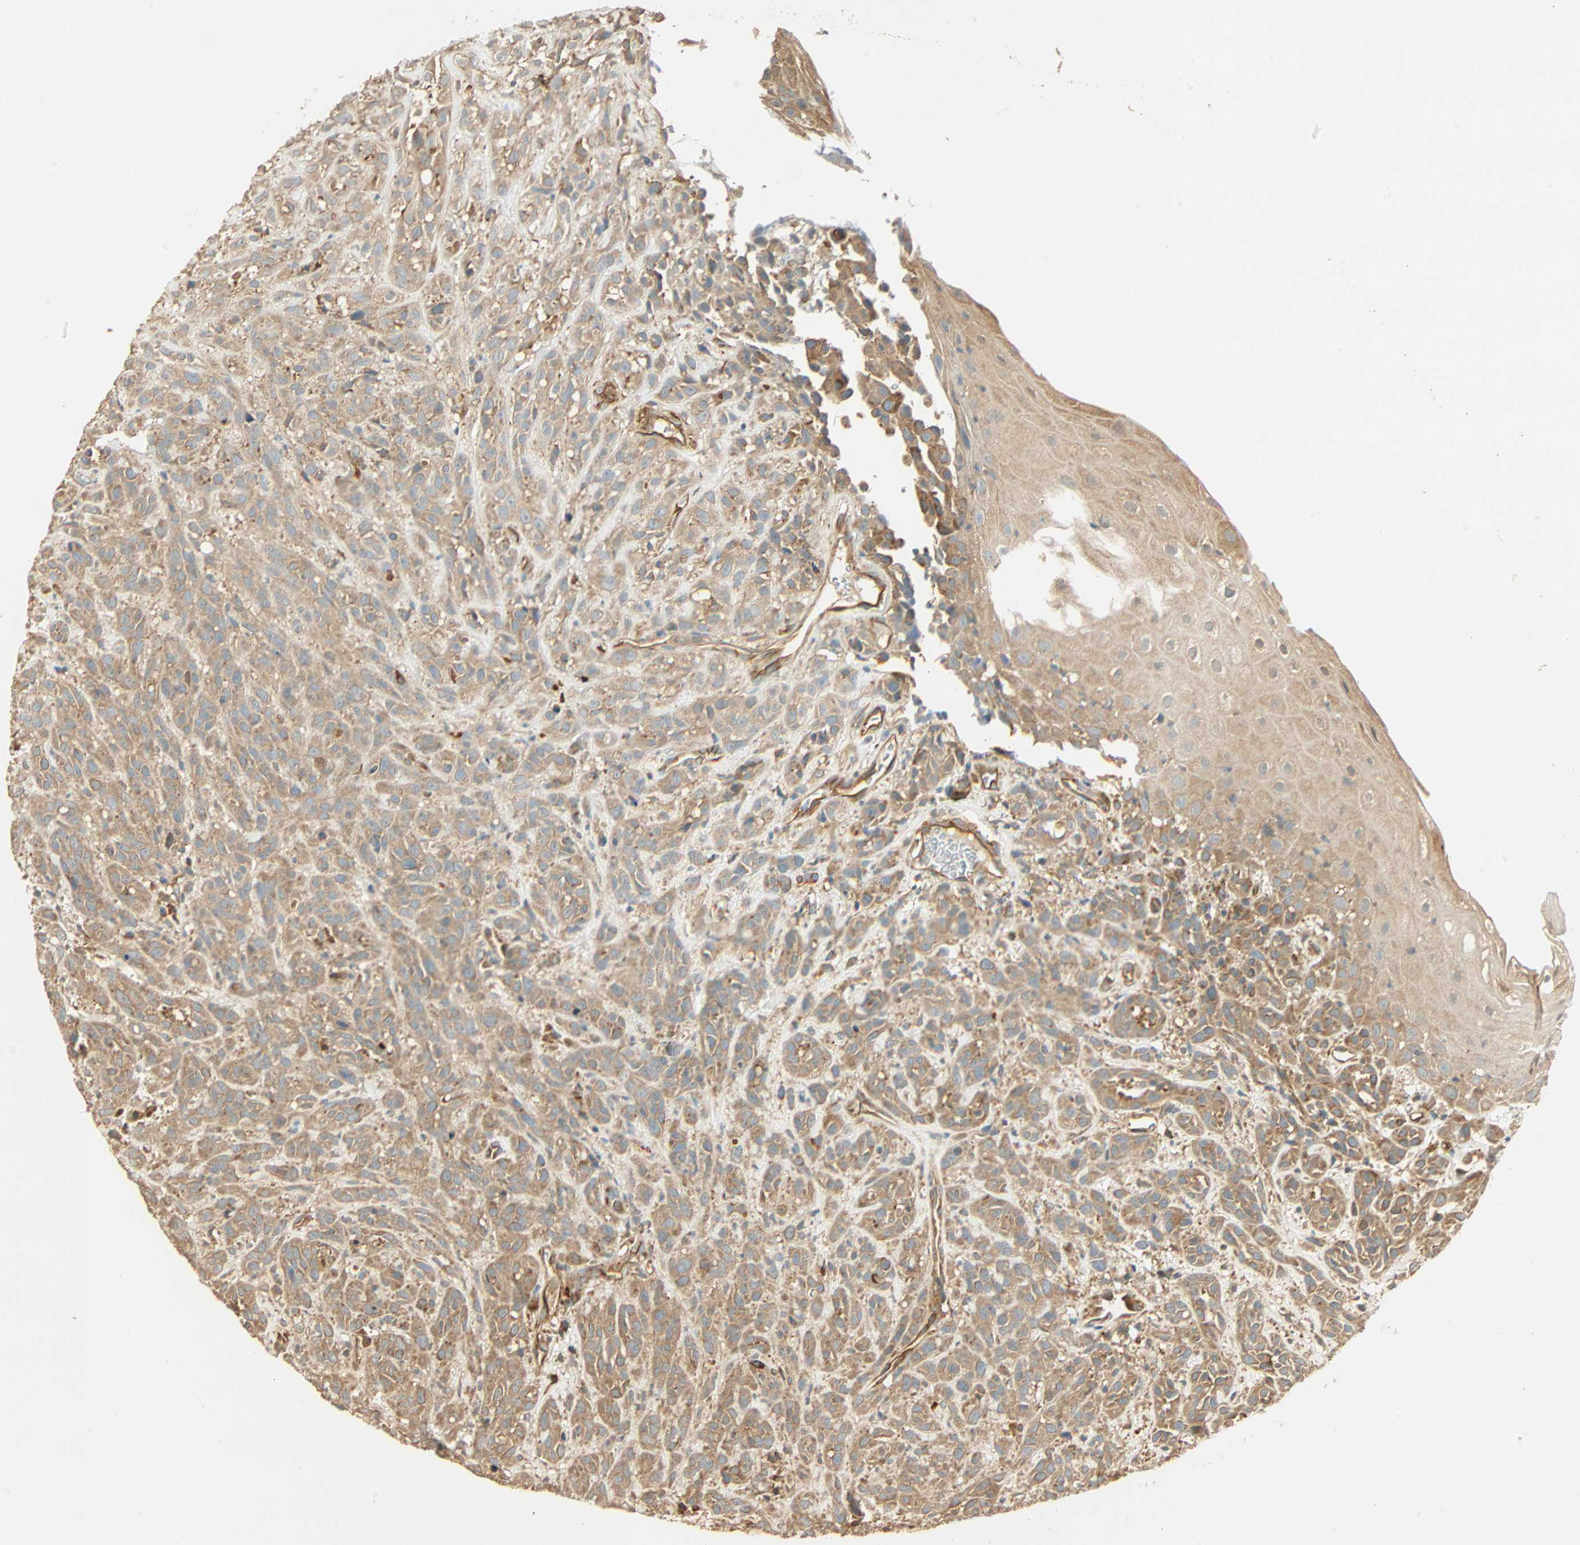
{"staining": {"intensity": "moderate", "quantity": ">75%", "location": "cytoplasmic/membranous"}, "tissue": "head and neck cancer", "cell_type": "Tumor cells", "image_type": "cancer", "snomed": [{"axis": "morphology", "description": "Normal tissue, NOS"}, {"axis": "morphology", "description": "Squamous cell carcinoma, NOS"}, {"axis": "topography", "description": "Cartilage tissue"}, {"axis": "topography", "description": "Head-Neck"}], "caption": "Head and neck cancer (squamous cell carcinoma) was stained to show a protein in brown. There is medium levels of moderate cytoplasmic/membranous positivity in approximately >75% of tumor cells.", "gene": "GALK1", "patient": {"sex": "male", "age": 62}}